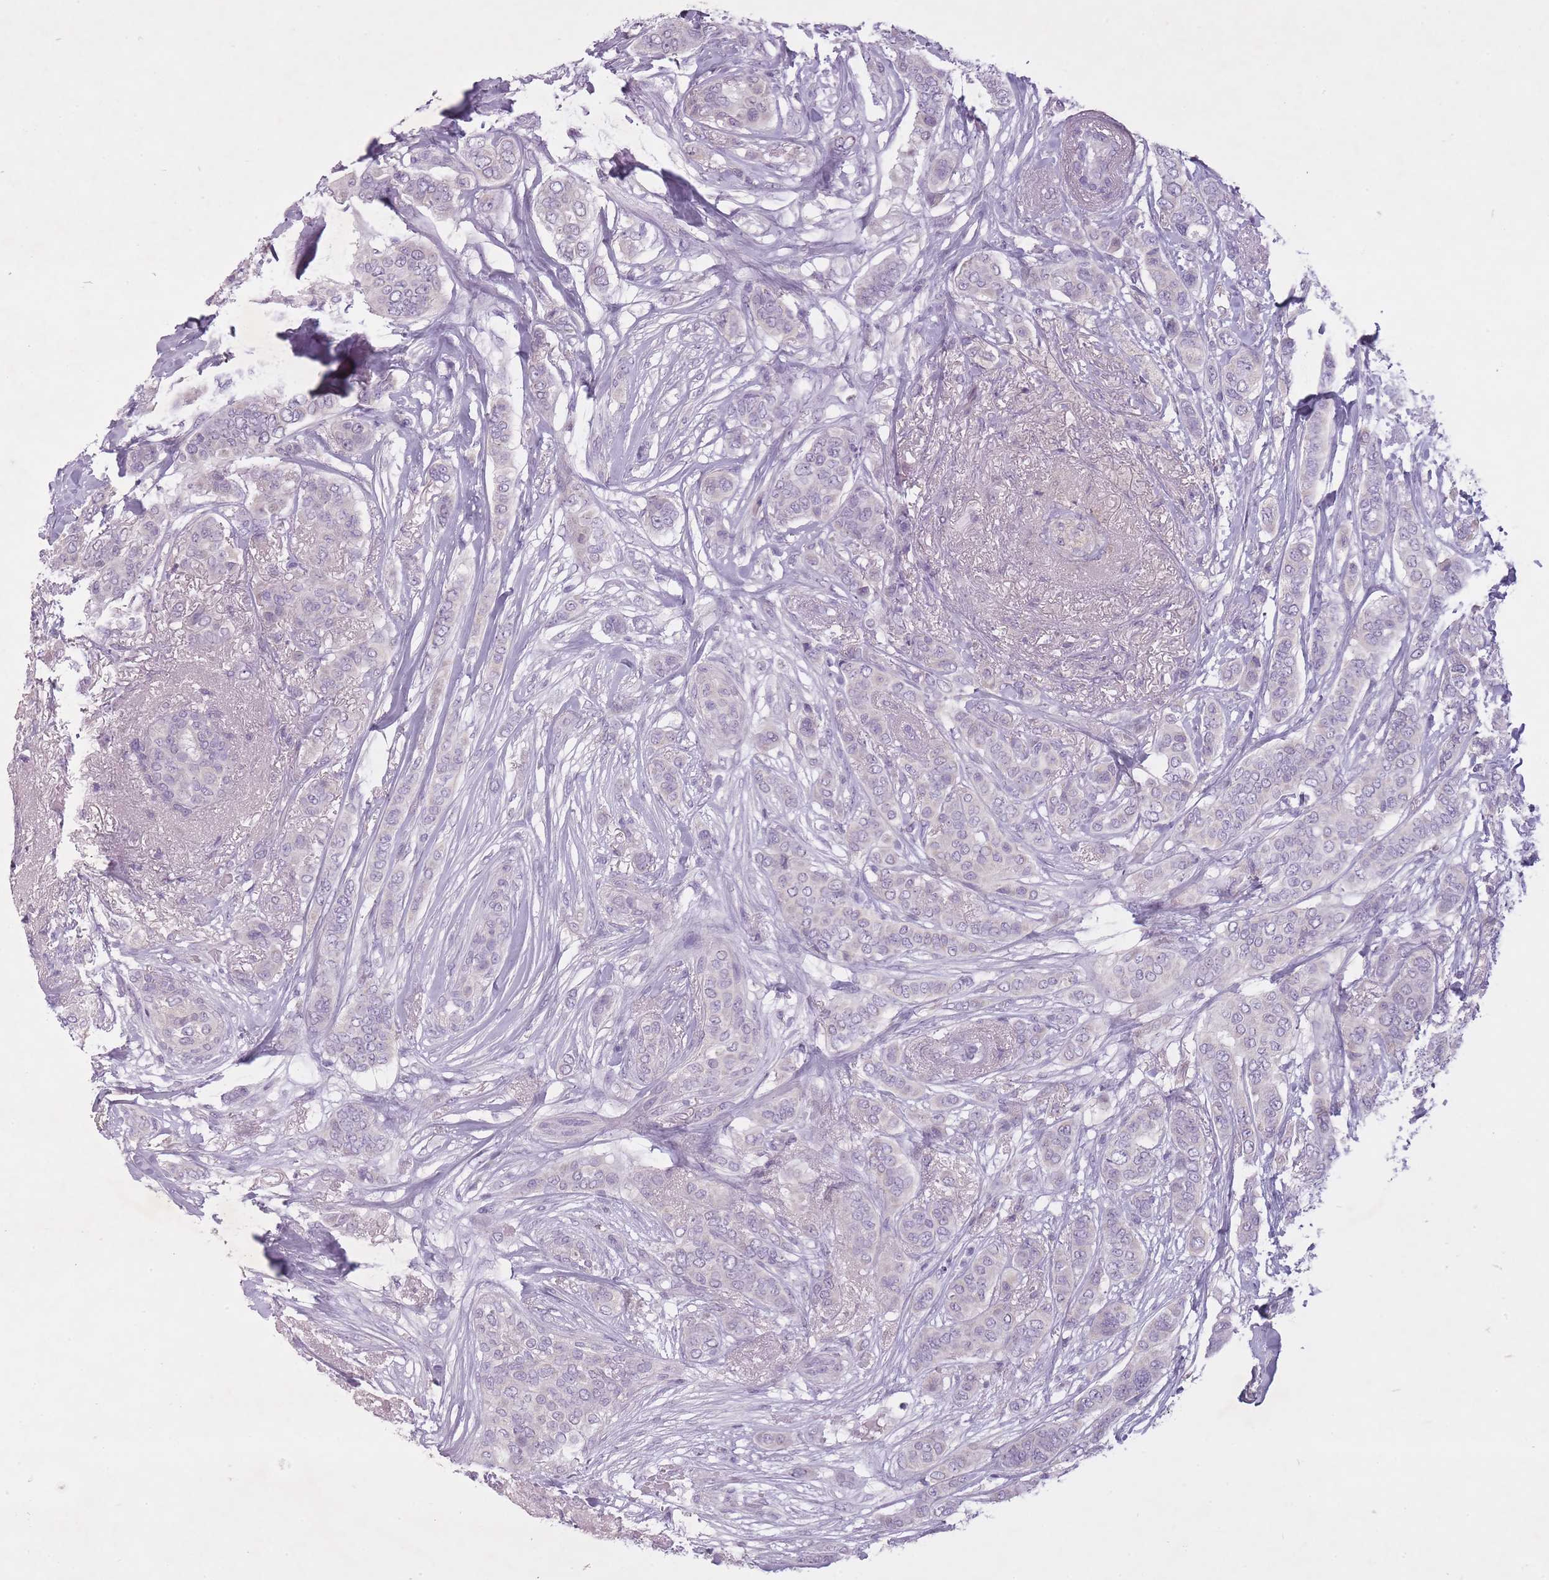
{"staining": {"intensity": "negative", "quantity": "none", "location": "none"}, "tissue": "breast cancer", "cell_type": "Tumor cells", "image_type": "cancer", "snomed": [{"axis": "morphology", "description": "Lobular carcinoma"}, {"axis": "topography", "description": "Breast"}], "caption": "Tumor cells show no significant protein staining in breast cancer.", "gene": "FAM43B", "patient": {"sex": "female", "age": 51}}